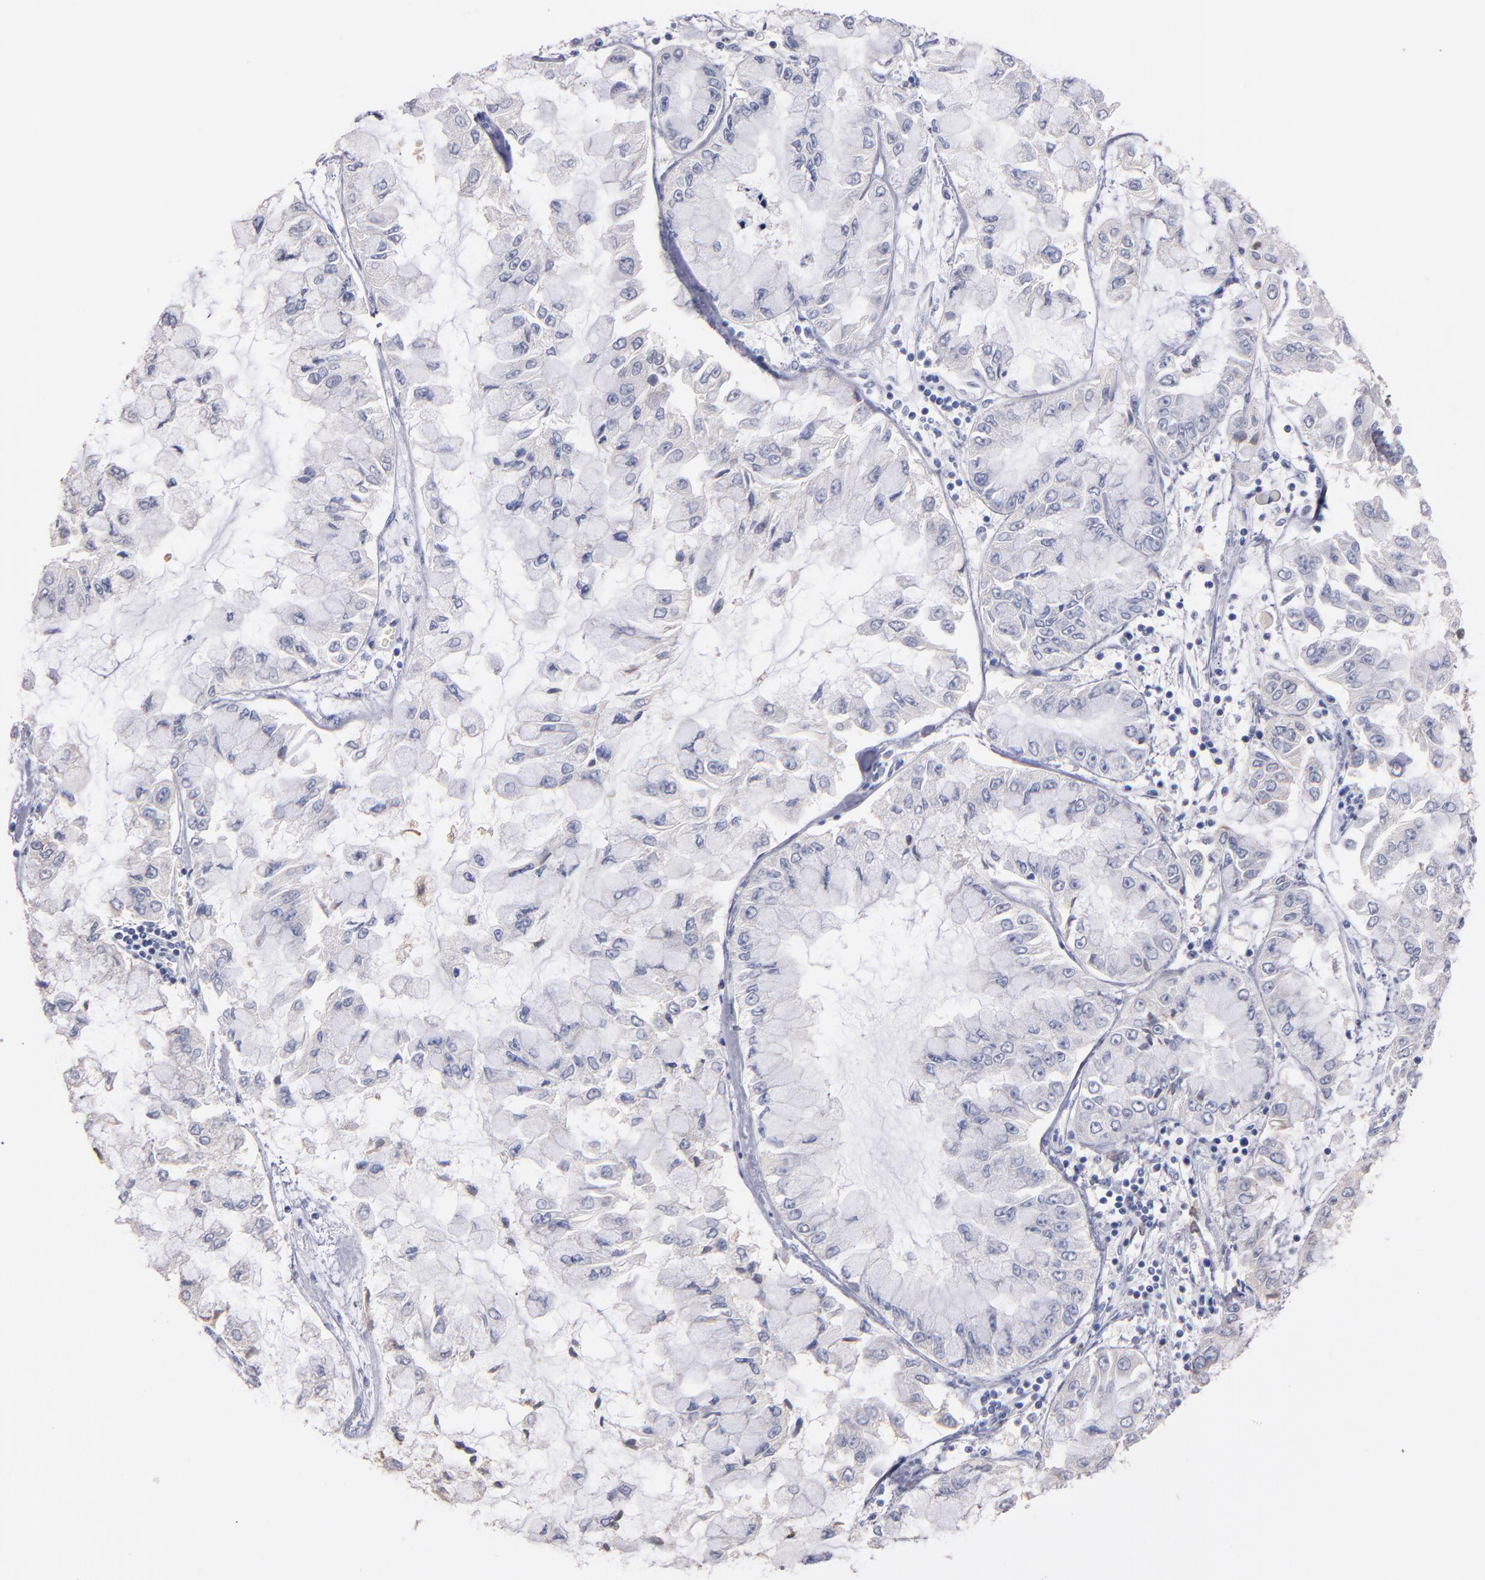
{"staining": {"intensity": "negative", "quantity": "none", "location": "none"}, "tissue": "liver cancer", "cell_type": "Tumor cells", "image_type": "cancer", "snomed": [{"axis": "morphology", "description": "Cholangiocarcinoma"}, {"axis": "topography", "description": "Liver"}], "caption": "Tumor cells are negative for brown protein staining in liver cancer (cholangiocarcinoma). (Stains: DAB (3,3'-diaminobenzidine) IHC with hematoxylin counter stain, Microscopy: brightfield microscopy at high magnification).", "gene": "RAF1", "patient": {"sex": "female", "age": 79}}